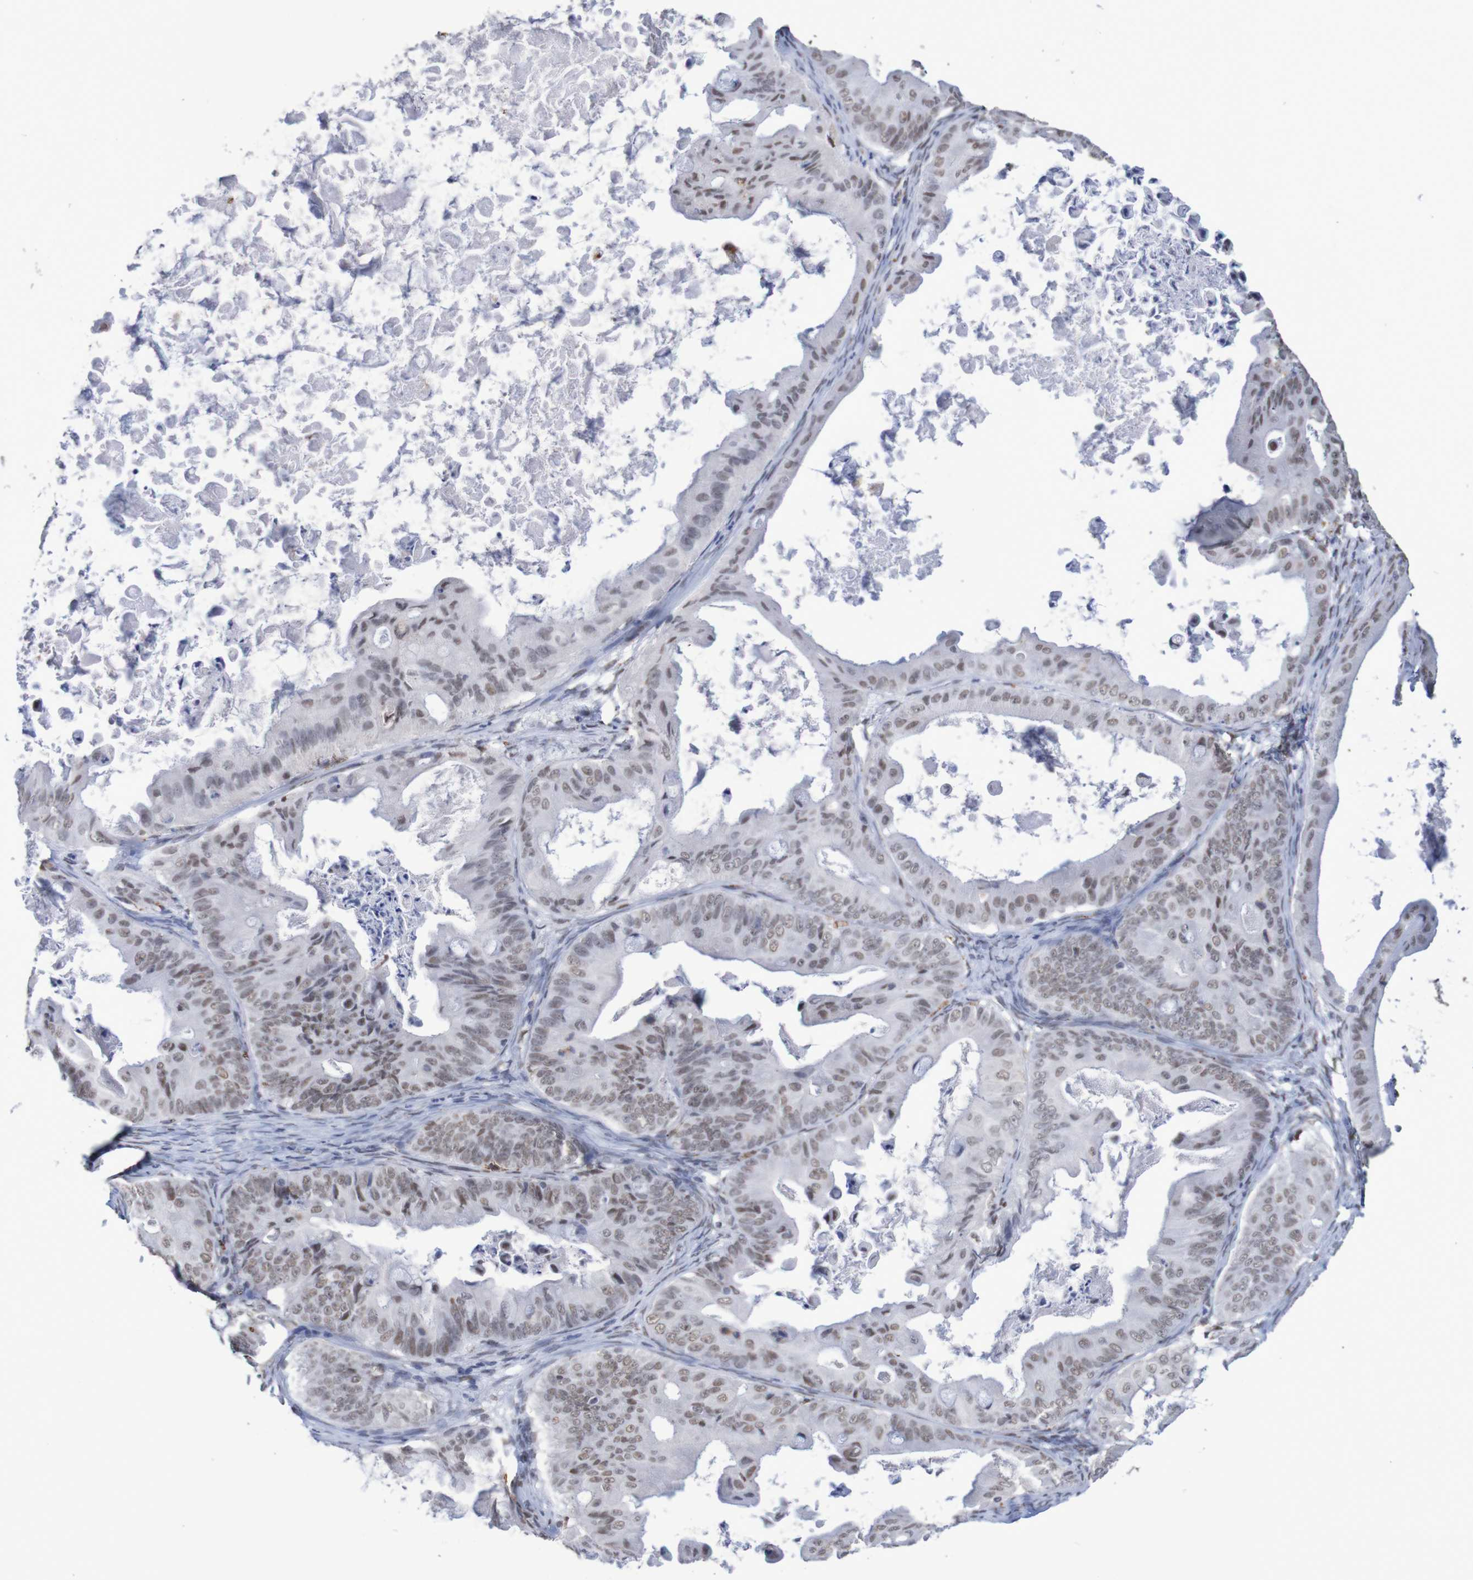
{"staining": {"intensity": "weak", "quantity": ">75%", "location": "nuclear"}, "tissue": "ovarian cancer", "cell_type": "Tumor cells", "image_type": "cancer", "snomed": [{"axis": "morphology", "description": "Cystadenocarcinoma, mucinous, NOS"}, {"axis": "topography", "description": "Ovary"}], "caption": "A histopathology image showing weak nuclear staining in about >75% of tumor cells in ovarian cancer, as visualized by brown immunohistochemical staining.", "gene": "MRTFB", "patient": {"sex": "female", "age": 37}}